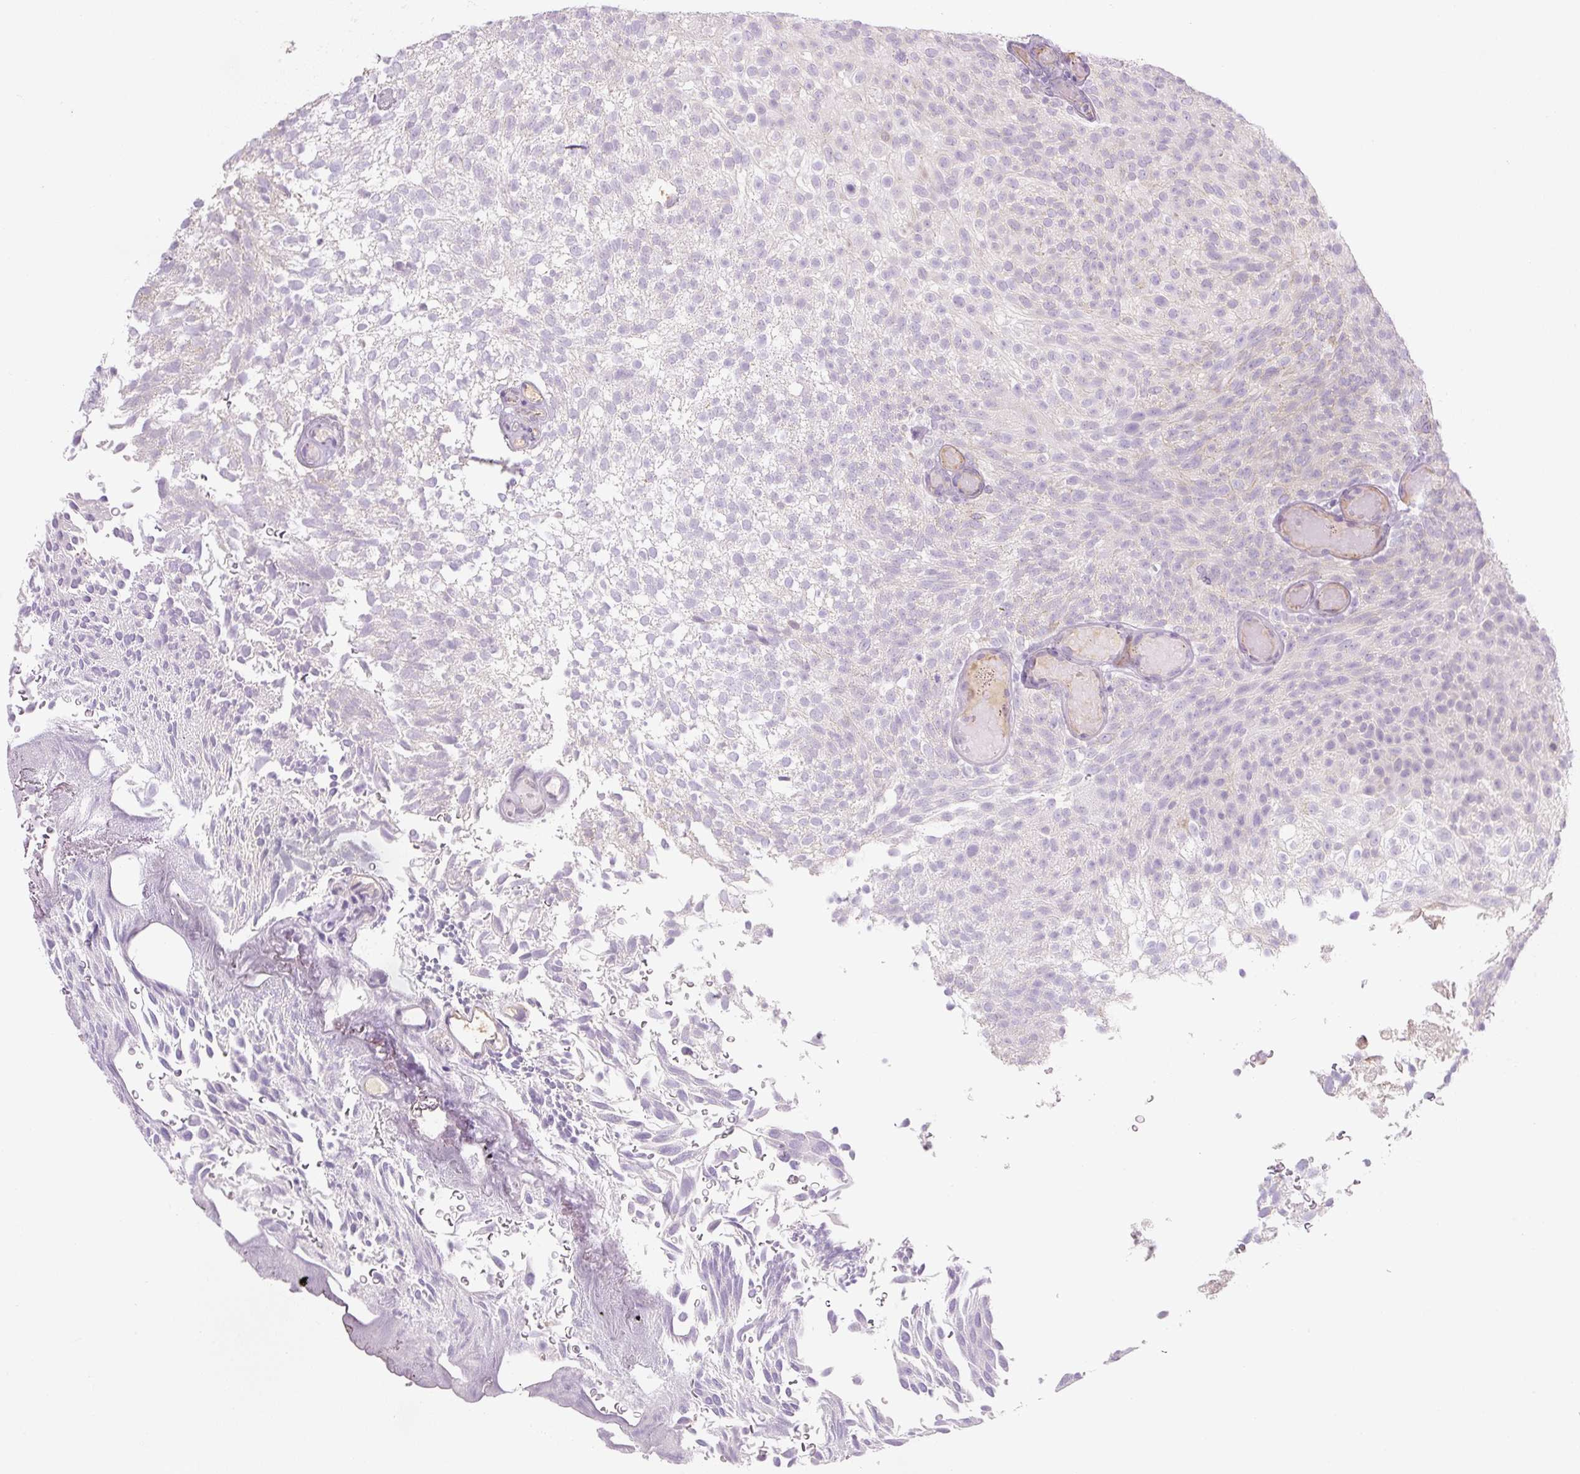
{"staining": {"intensity": "negative", "quantity": "none", "location": "none"}, "tissue": "urothelial cancer", "cell_type": "Tumor cells", "image_type": "cancer", "snomed": [{"axis": "morphology", "description": "Urothelial carcinoma, Low grade"}, {"axis": "topography", "description": "Urinary bladder"}], "caption": "A micrograph of human urothelial cancer is negative for staining in tumor cells.", "gene": "PRM1", "patient": {"sex": "male", "age": 78}}